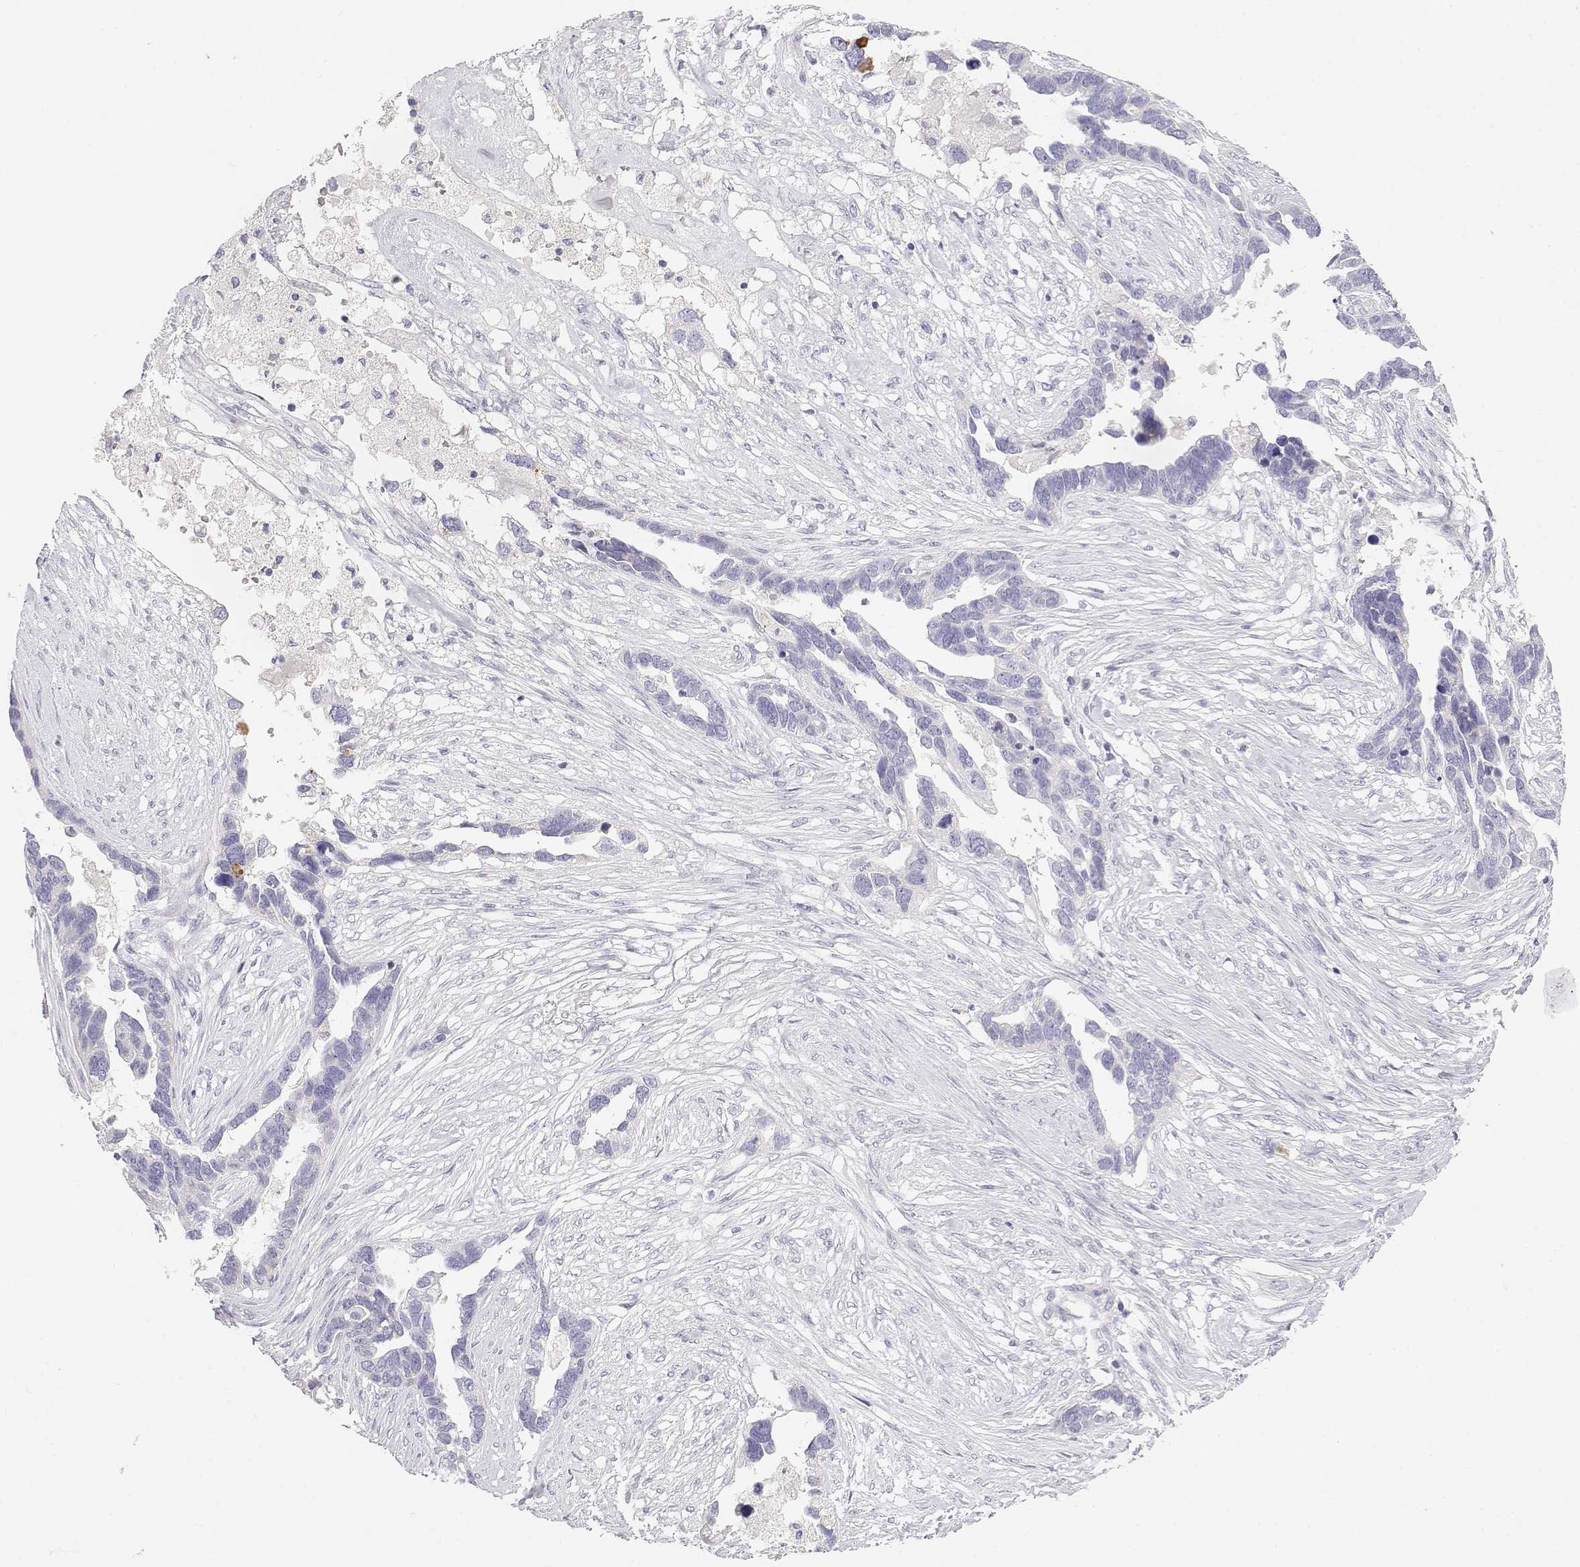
{"staining": {"intensity": "negative", "quantity": "none", "location": "none"}, "tissue": "ovarian cancer", "cell_type": "Tumor cells", "image_type": "cancer", "snomed": [{"axis": "morphology", "description": "Cystadenocarcinoma, serous, NOS"}, {"axis": "topography", "description": "Ovary"}], "caption": "High power microscopy micrograph of an immunohistochemistry image of ovarian cancer, revealing no significant staining in tumor cells. (DAB (3,3'-diaminobenzidine) immunohistochemistry (IHC), high magnification).", "gene": "CDHR1", "patient": {"sex": "female", "age": 54}}